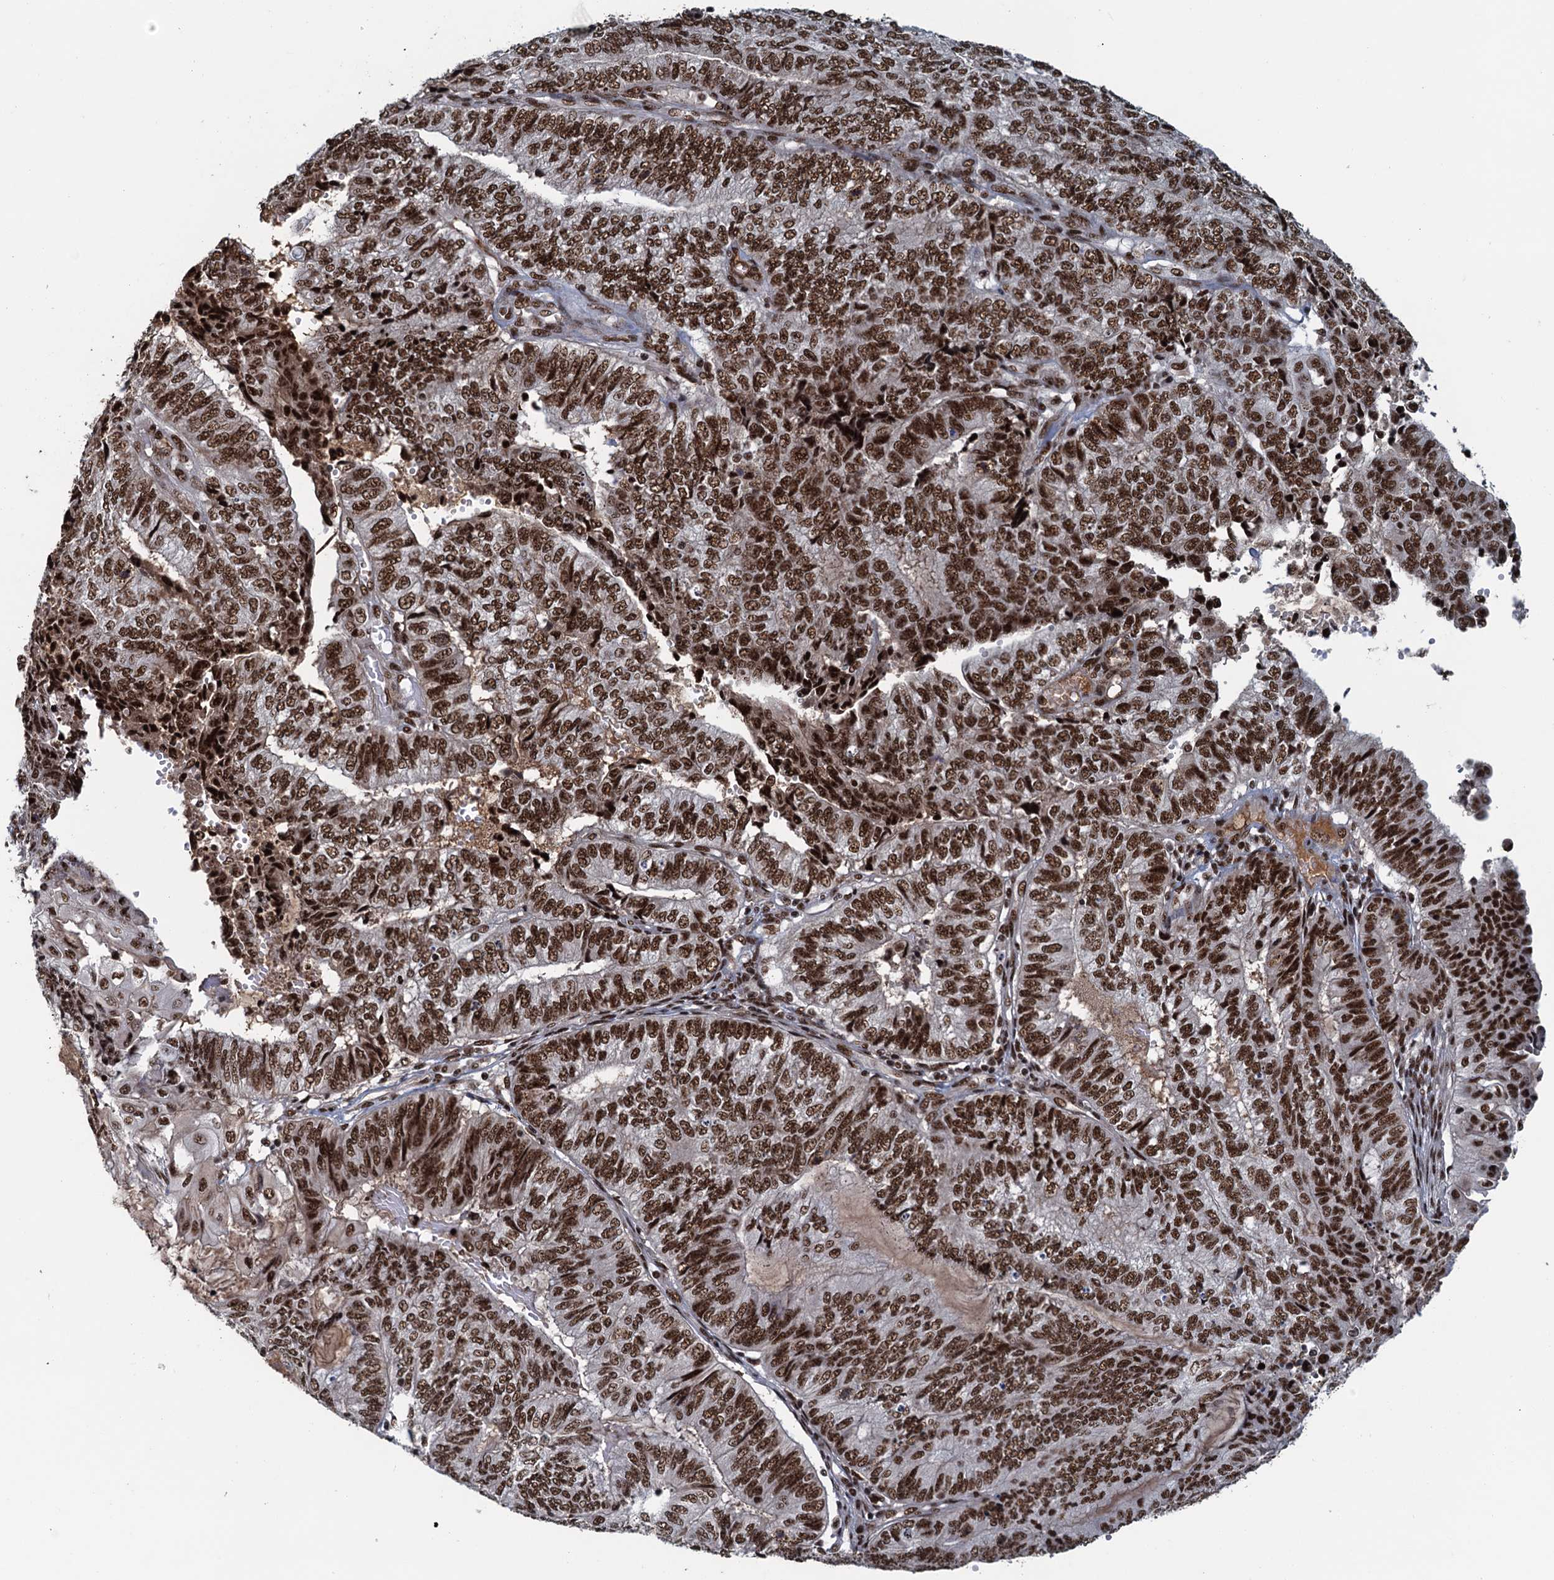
{"staining": {"intensity": "strong", "quantity": ">75%", "location": "nuclear"}, "tissue": "endometrial cancer", "cell_type": "Tumor cells", "image_type": "cancer", "snomed": [{"axis": "morphology", "description": "Adenocarcinoma, NOS"}, {"axis": "topography", "description": "Uterus"}, {"axis": "topography", "description": "Endometrium"}], "caption": "Protein expression analysis of adenocarcinoma (endometrial) exhibits strong nuclear staining in about >75% of tumor cells.", "gene": "ZC3H18", "patient": {"sex": "female", "age": 70}}